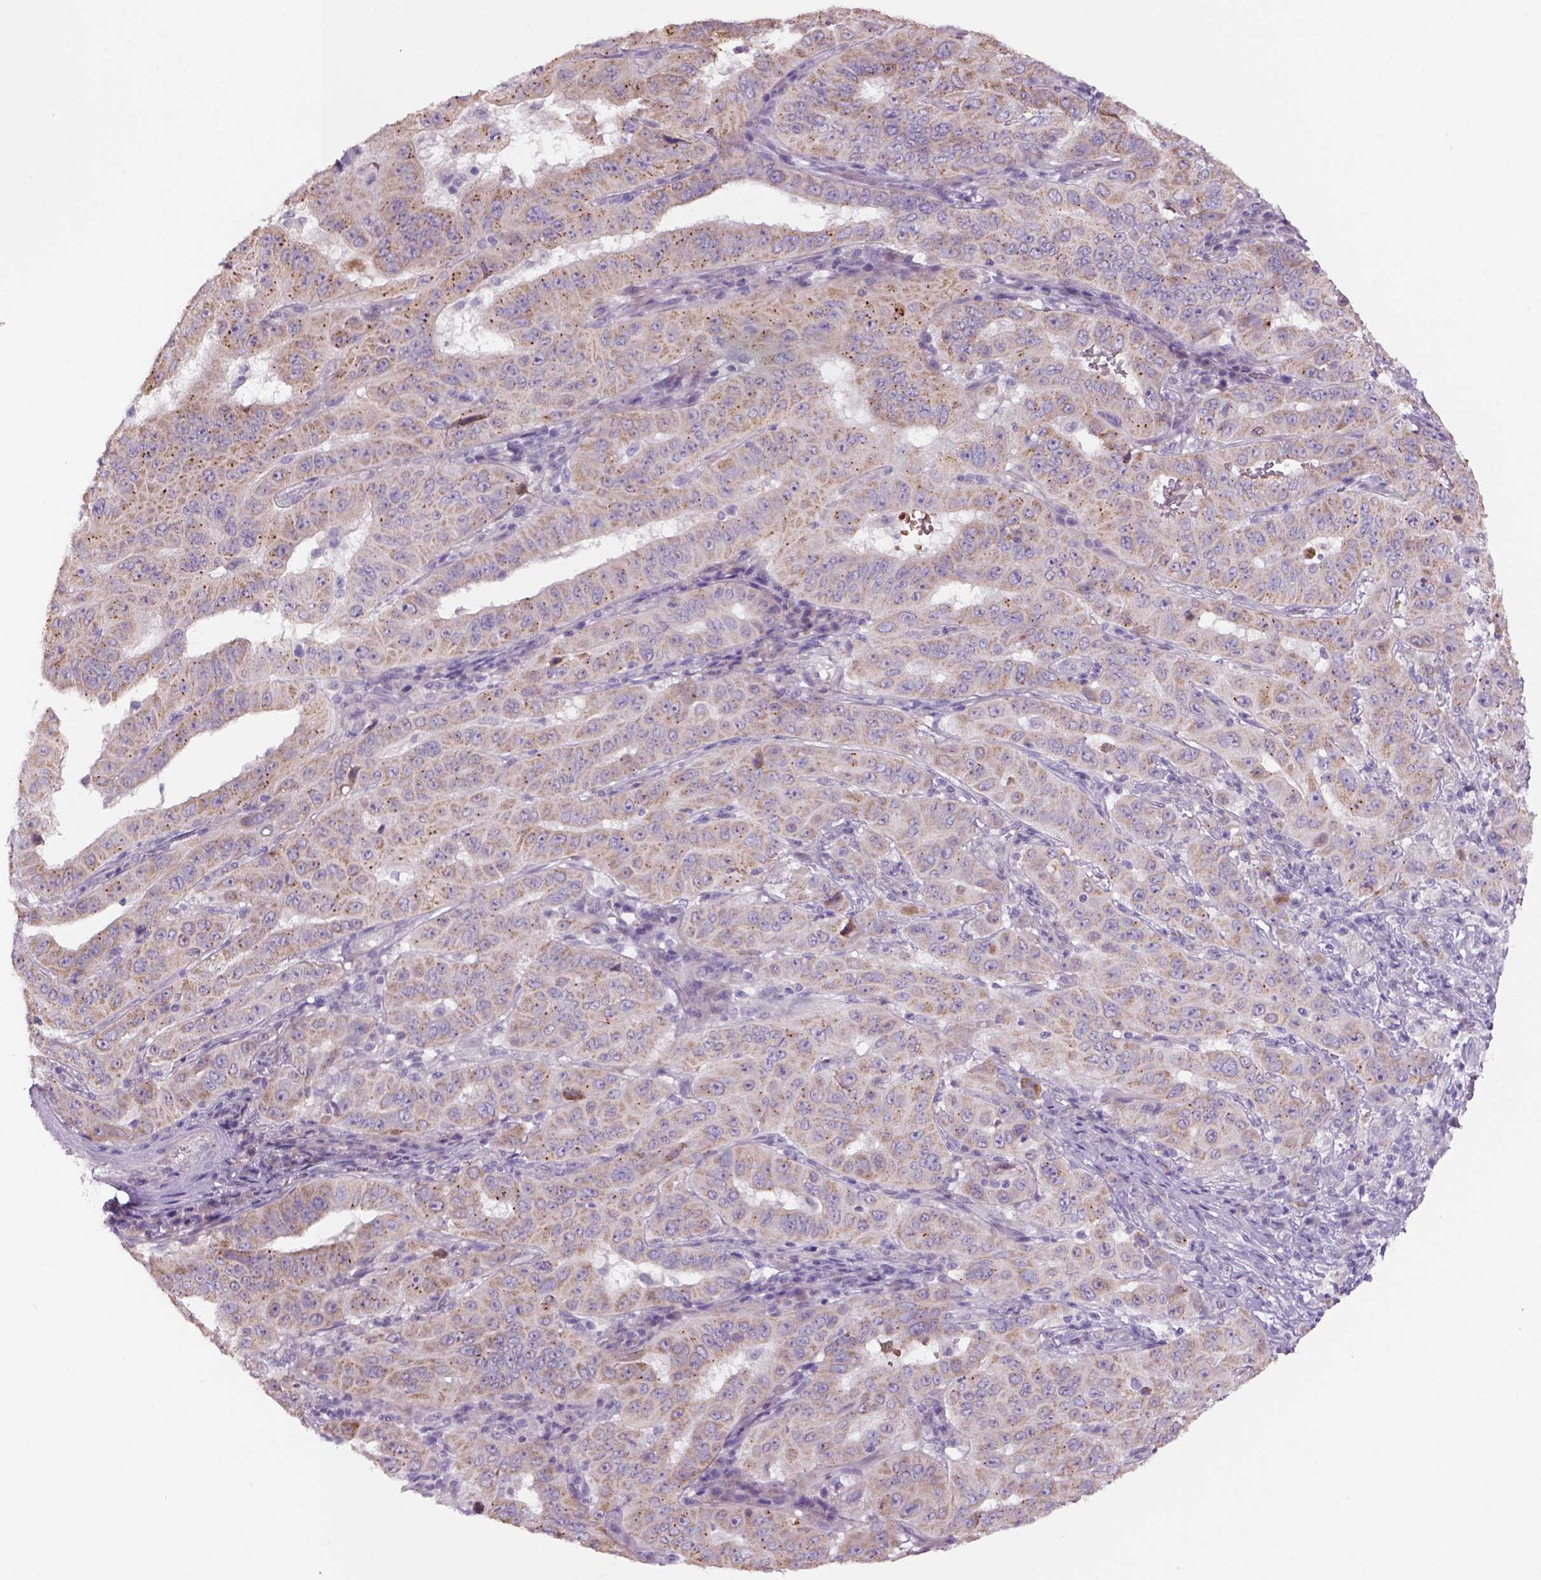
{"staining": {"intensity": "weak", "quantity": "25%-75%", "location": "cytoplasmic/membranous"}, "tissue": "pancreatic cancer", "cell_type": "Tumor cells", "image_type": "cancer", "snomed": [{"axis": "morphology", "description": "Adenocarcinoma, NOS"}, {"axis": "topography", "description": "Pancreas"}], "caption": "Pancreatic adenocarcinoma was stained to show a protein in brown. There is low levels of weak cytoplasmic/membranous positivity in approximately 25%-75% of tumor cells.", "gene": "ADGRV1", "patient": {"sex": "male", "age": 63}}